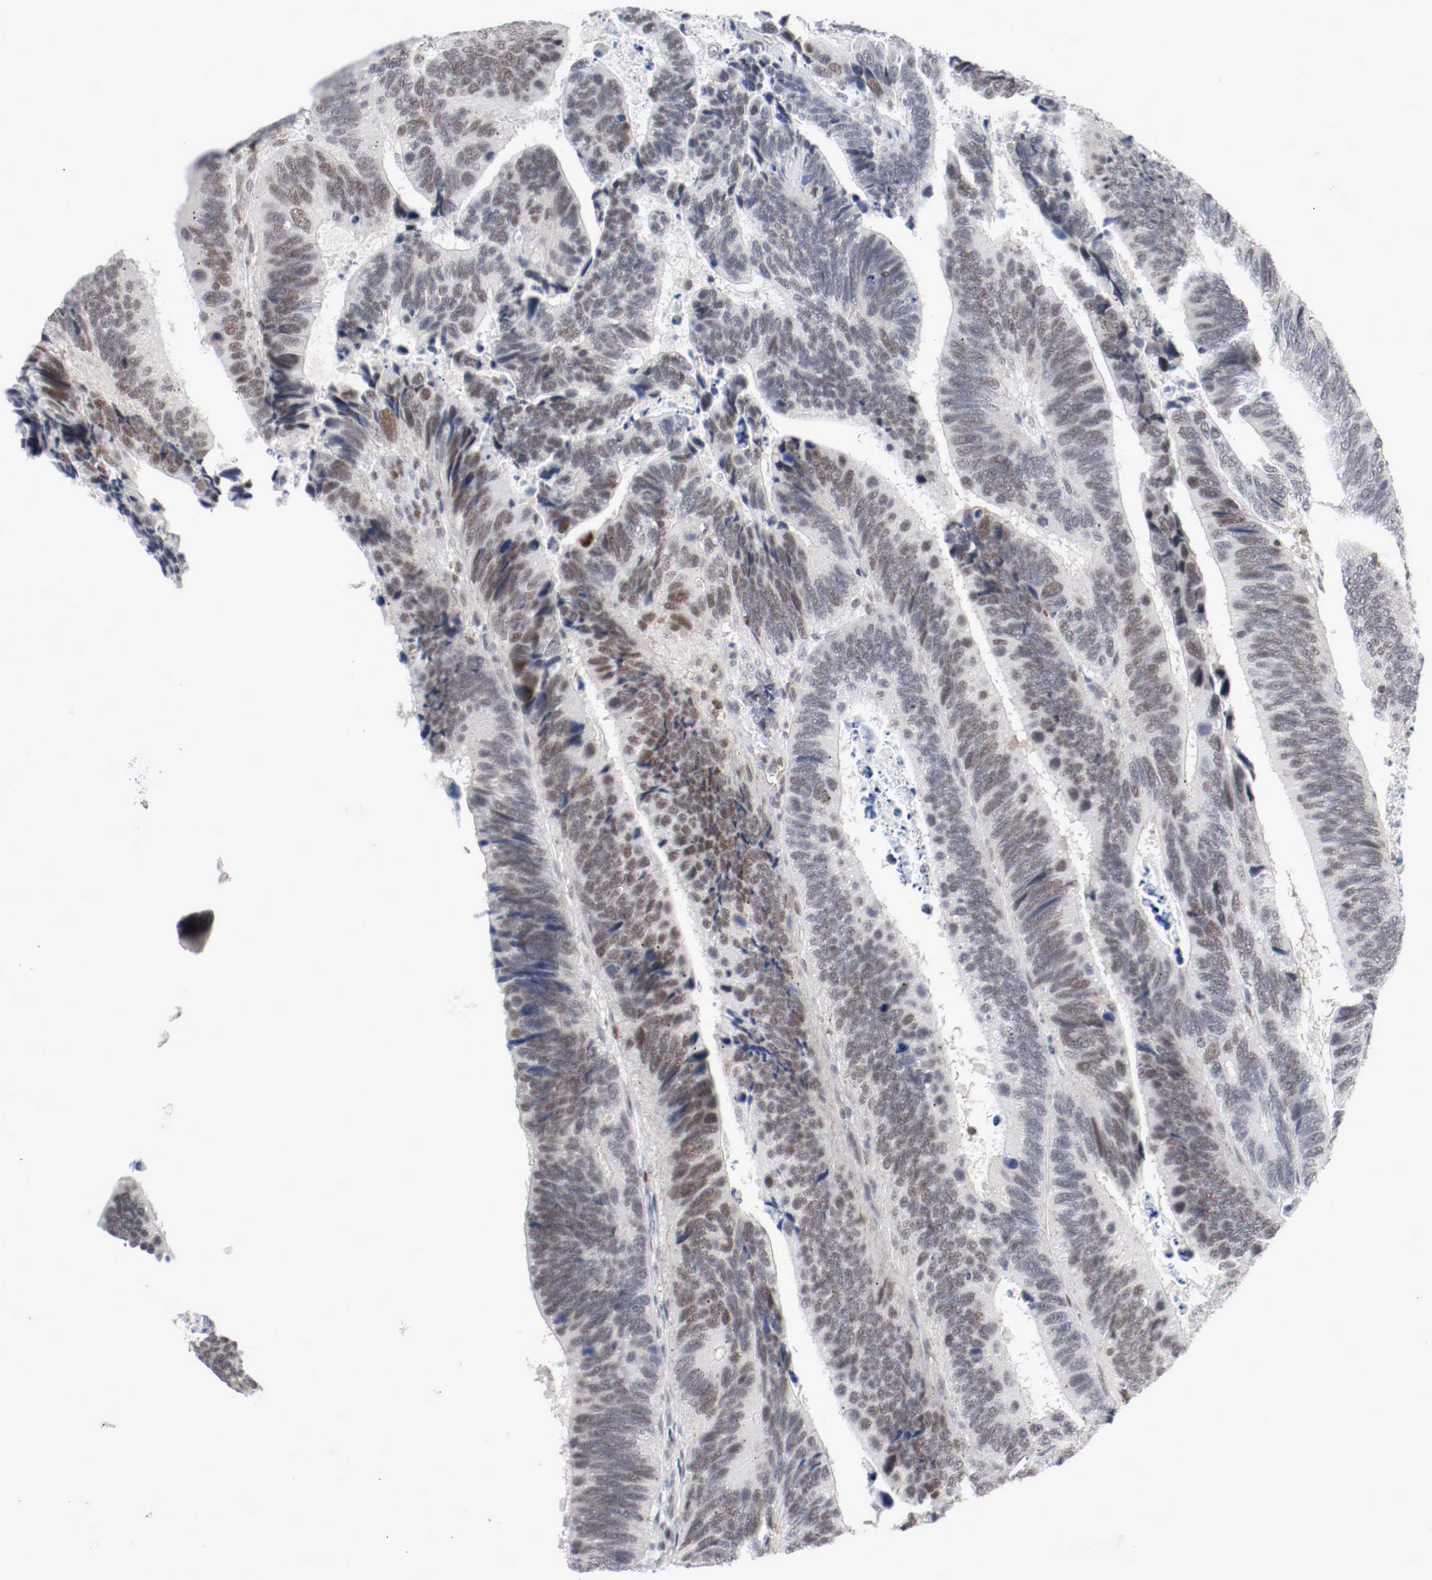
{"staining": {"intensity": "moderate", "quantity": ">75%", "location": "nuclear"}, "tissue": "colorectal cancer", "cell_type": "Tumor cells", "image_type": "cancer", "snomed": [{"axis": "morphology", "description": "Adenocarcinoma, NOS"}, {"axis": "topography", "description": "Colon"}], "caption": "High-magnification brightfield microscopy of colorectal cancer (adenocarcinoma) stained with DAB (brown) and counterstained with hematoxylin (blue). tumor cells exhibit moderate nuclear staining is identified in about>75% of cells. Using DAB (brown) and hematoxylin (blue) stains, captured at high magnification using brightfield microscopy.", "gene": "JUND", "patient": {"sex": "male", "age": 72}}